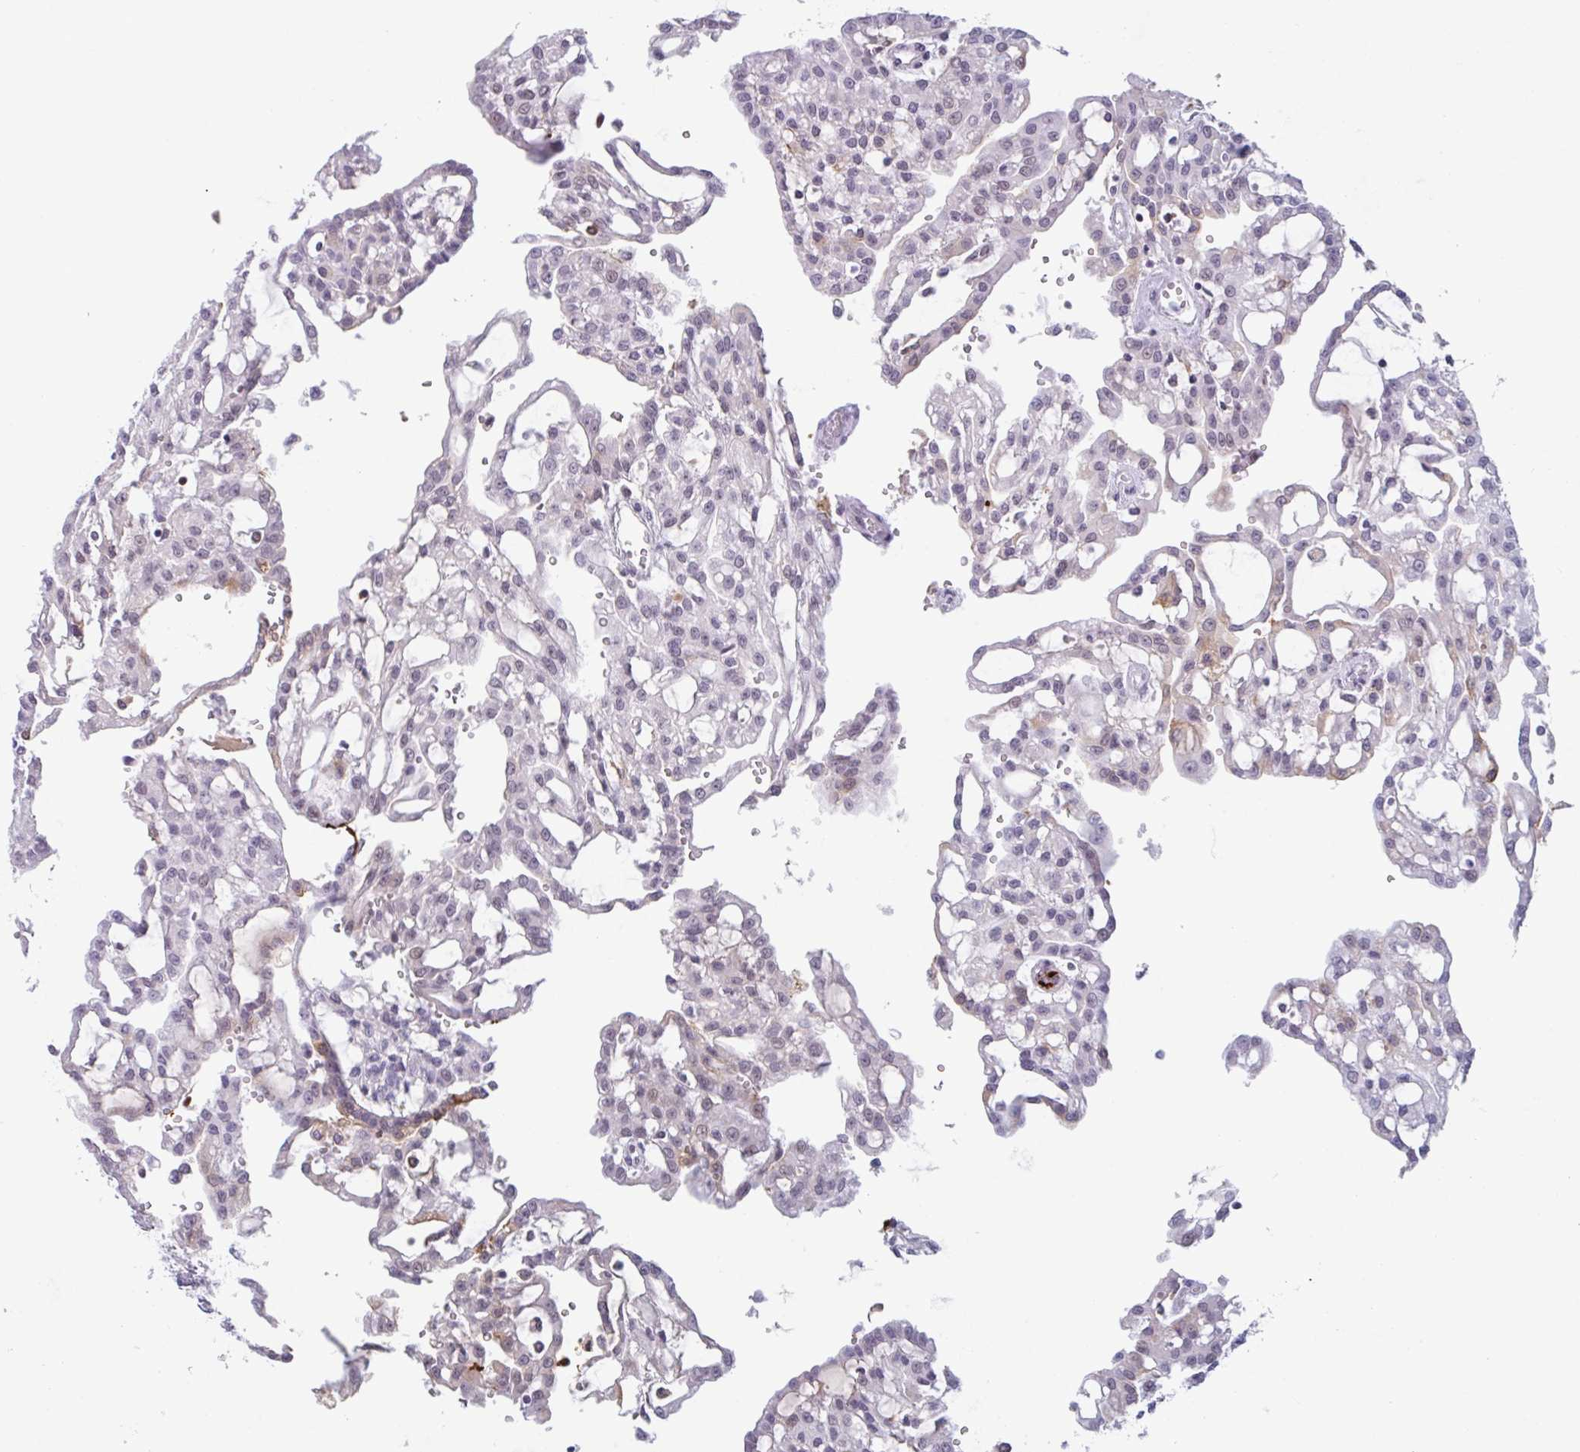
{"staining": {"intensity": "weak", "quantity": "<25%", "location": "cytoplasmic/membranous,nuclear"}, "tissue": "renal cancer", "cell_type": "Tumor cells", "image_type": "cancer", "snomed": [{"axis": "morphology", "description": "Adenocarcinoma, NOS"}, {"axis": "topography", "description": "Kidney"}], "caption": "An image of human renal cancer (adenocarcinoma) is negative for staining in tumor cells. (Immunohistochemistry, brightfield microscopy, high magnification).", "gene": "PLG", "patient": {"sex": "male", "age": 63}}